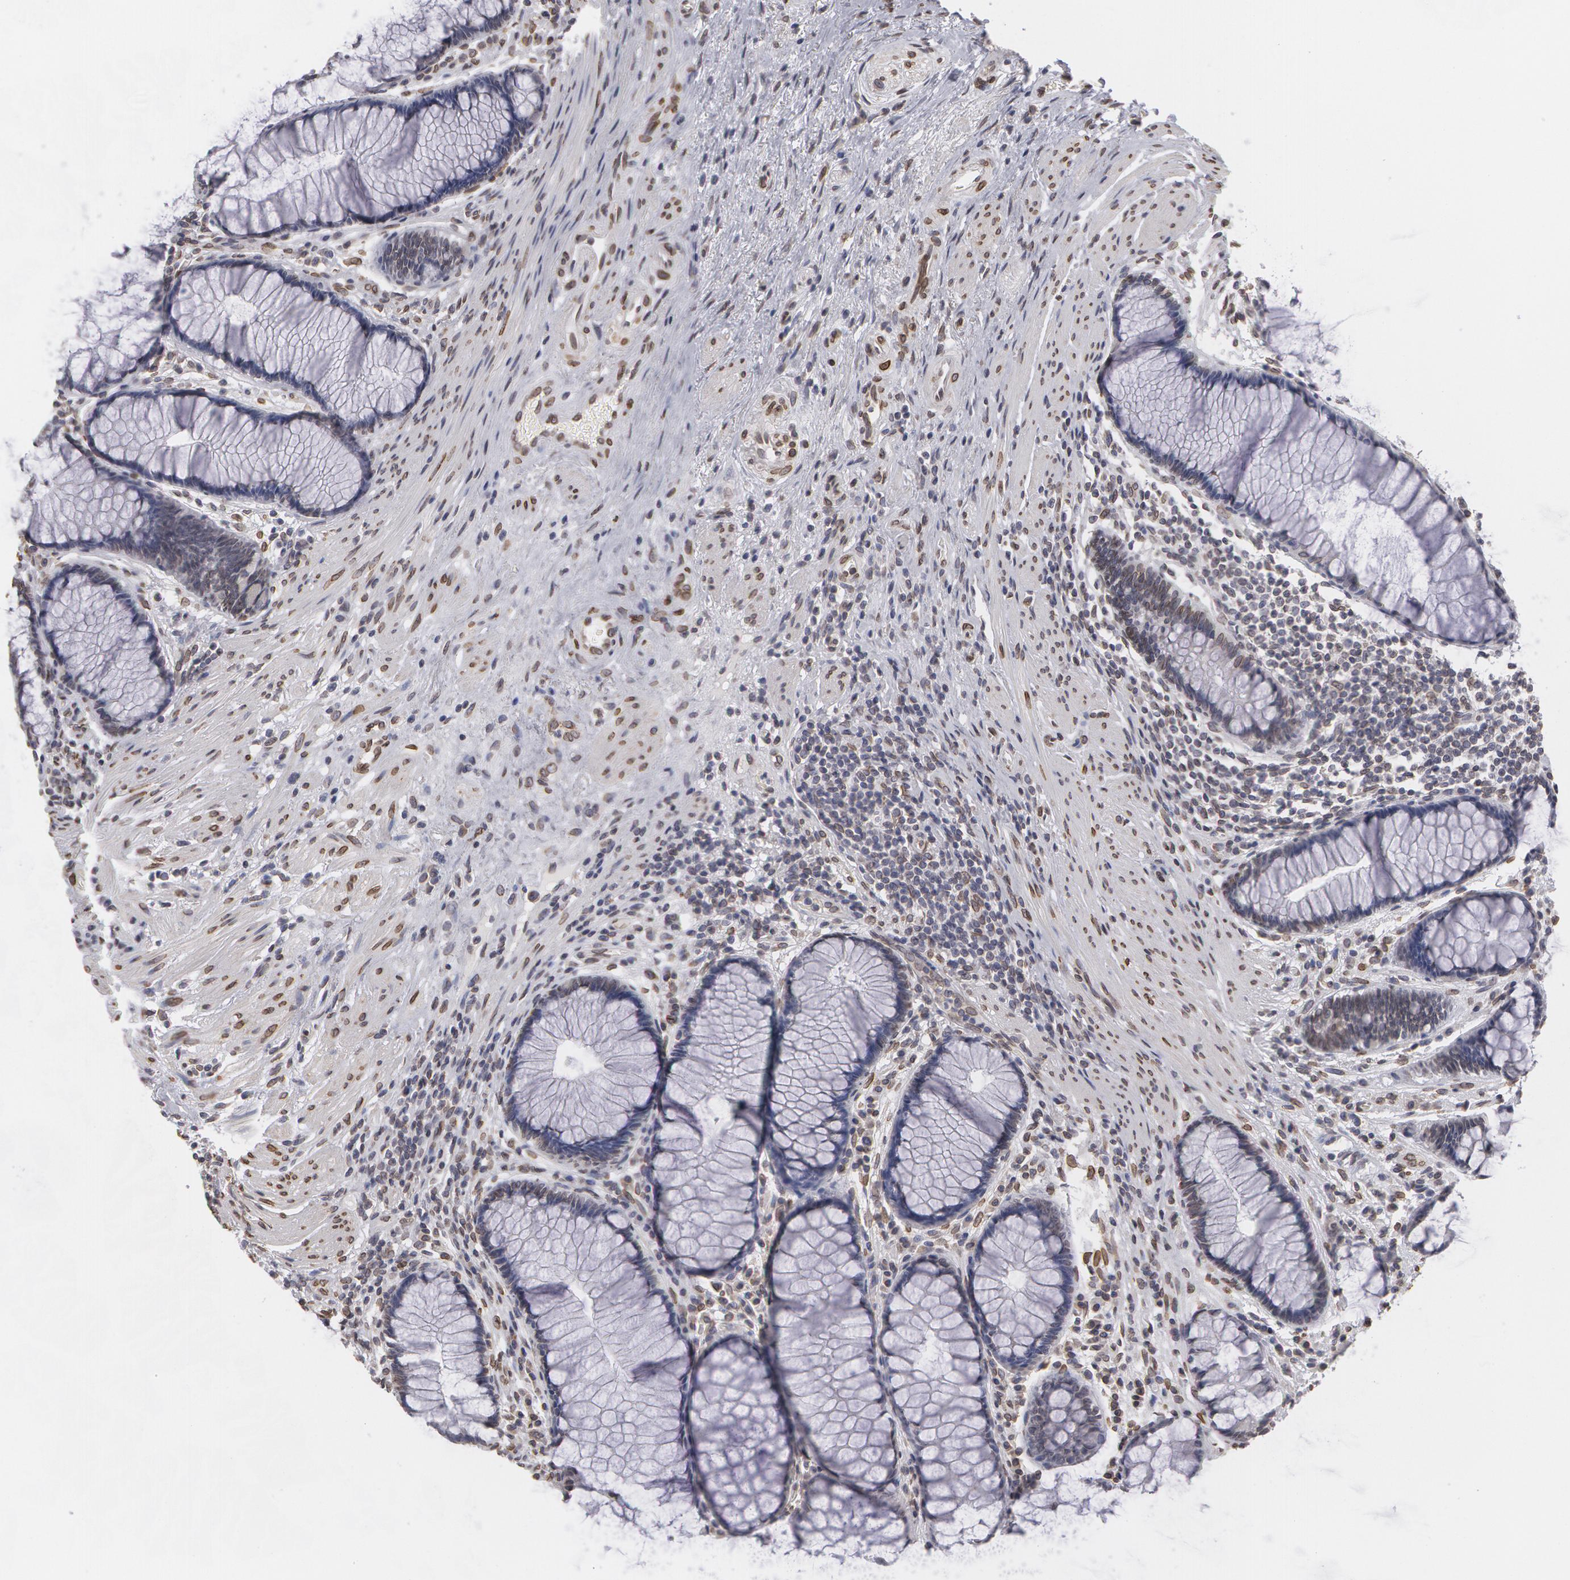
{"staining": {"intensity": "moderate", "quantity": "25%-75%", "location": "cytoplasmic/membranous,nuclear"}, "tissue": "rectum", "cell_type": "Glandular cells", "image_type": "normal", "snomed": [{"axis": "morphology", "description": "Normal tissue, NOS"}, {"axis": "topography", "description": "Rectum"}], "caption": "A histopathology image of rectum stained for a protein reveals moderate cytoplasmic/membranous,nuclear brown staining in glandular cells. (Stains: DAB (3,3'-diaminobenzidine) in brown, nuclei in blue, Microscopy: brightfield microscopy at high magnification).", "gene": "EMD", "patient": {"sex": "male", "age": 77}}